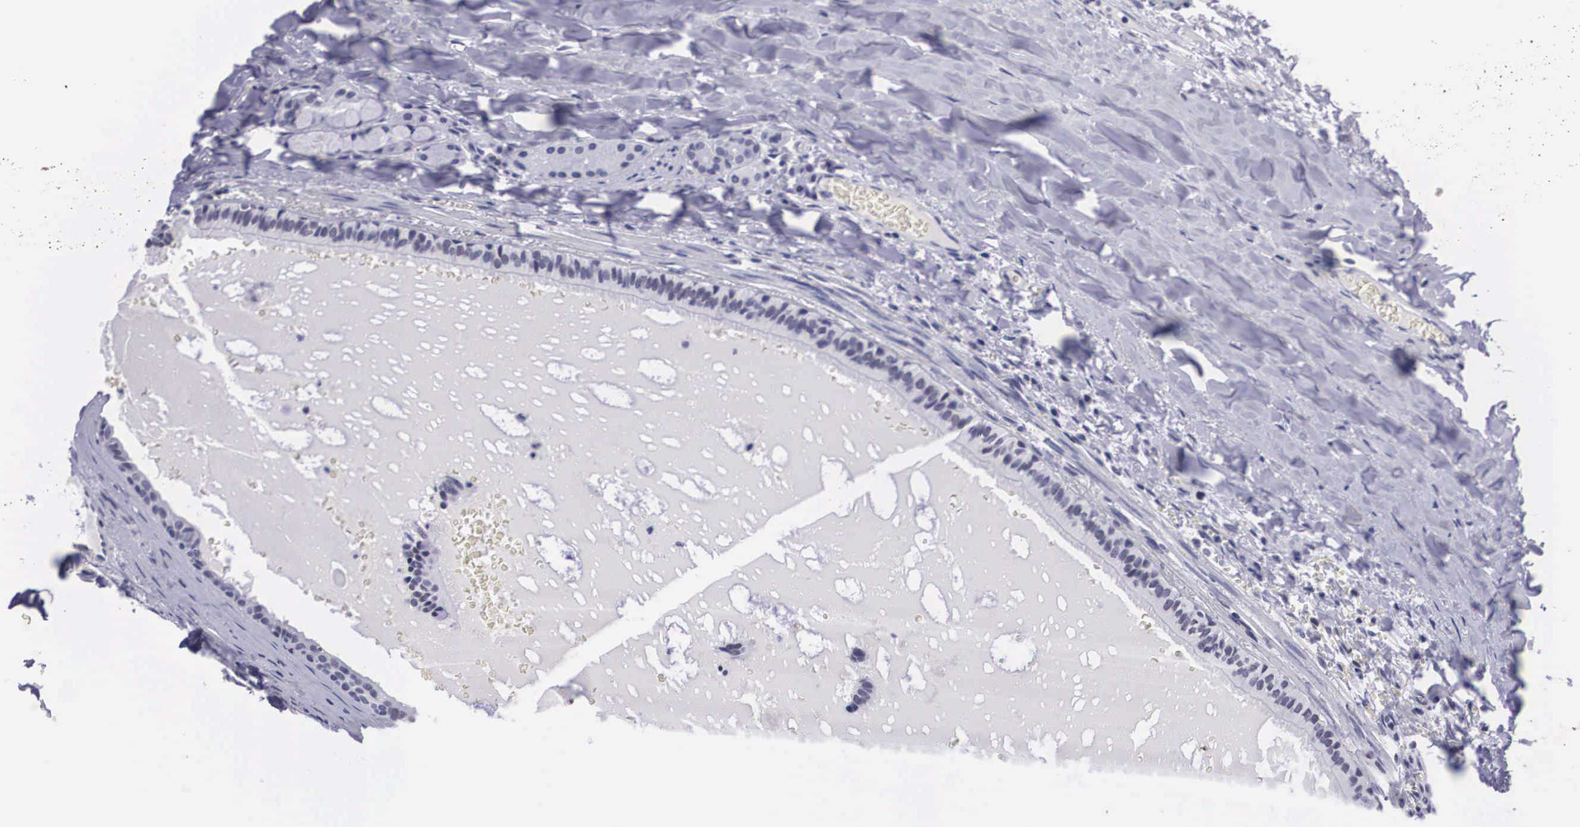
{"staining": {"intensity": "negative", "quantity": "none", "location": "none"}, "tissue": "carcinoid", "cell_type": "Tumor cells", "image_type": "cancer", "snomed": [{"axis": "morphology", "description": "Carcinoid, malignant, NOS"}, {"axis": "topography", "description": "Bronchus"}], "caption": "An immunohistochemistry photomicrograph of carcinoid (malignant) is shown. There is no staining in tumor cells of carcinoid (malignant).", "gene": "C22orf31", "patient": {"sex": "male", "age": 55}}